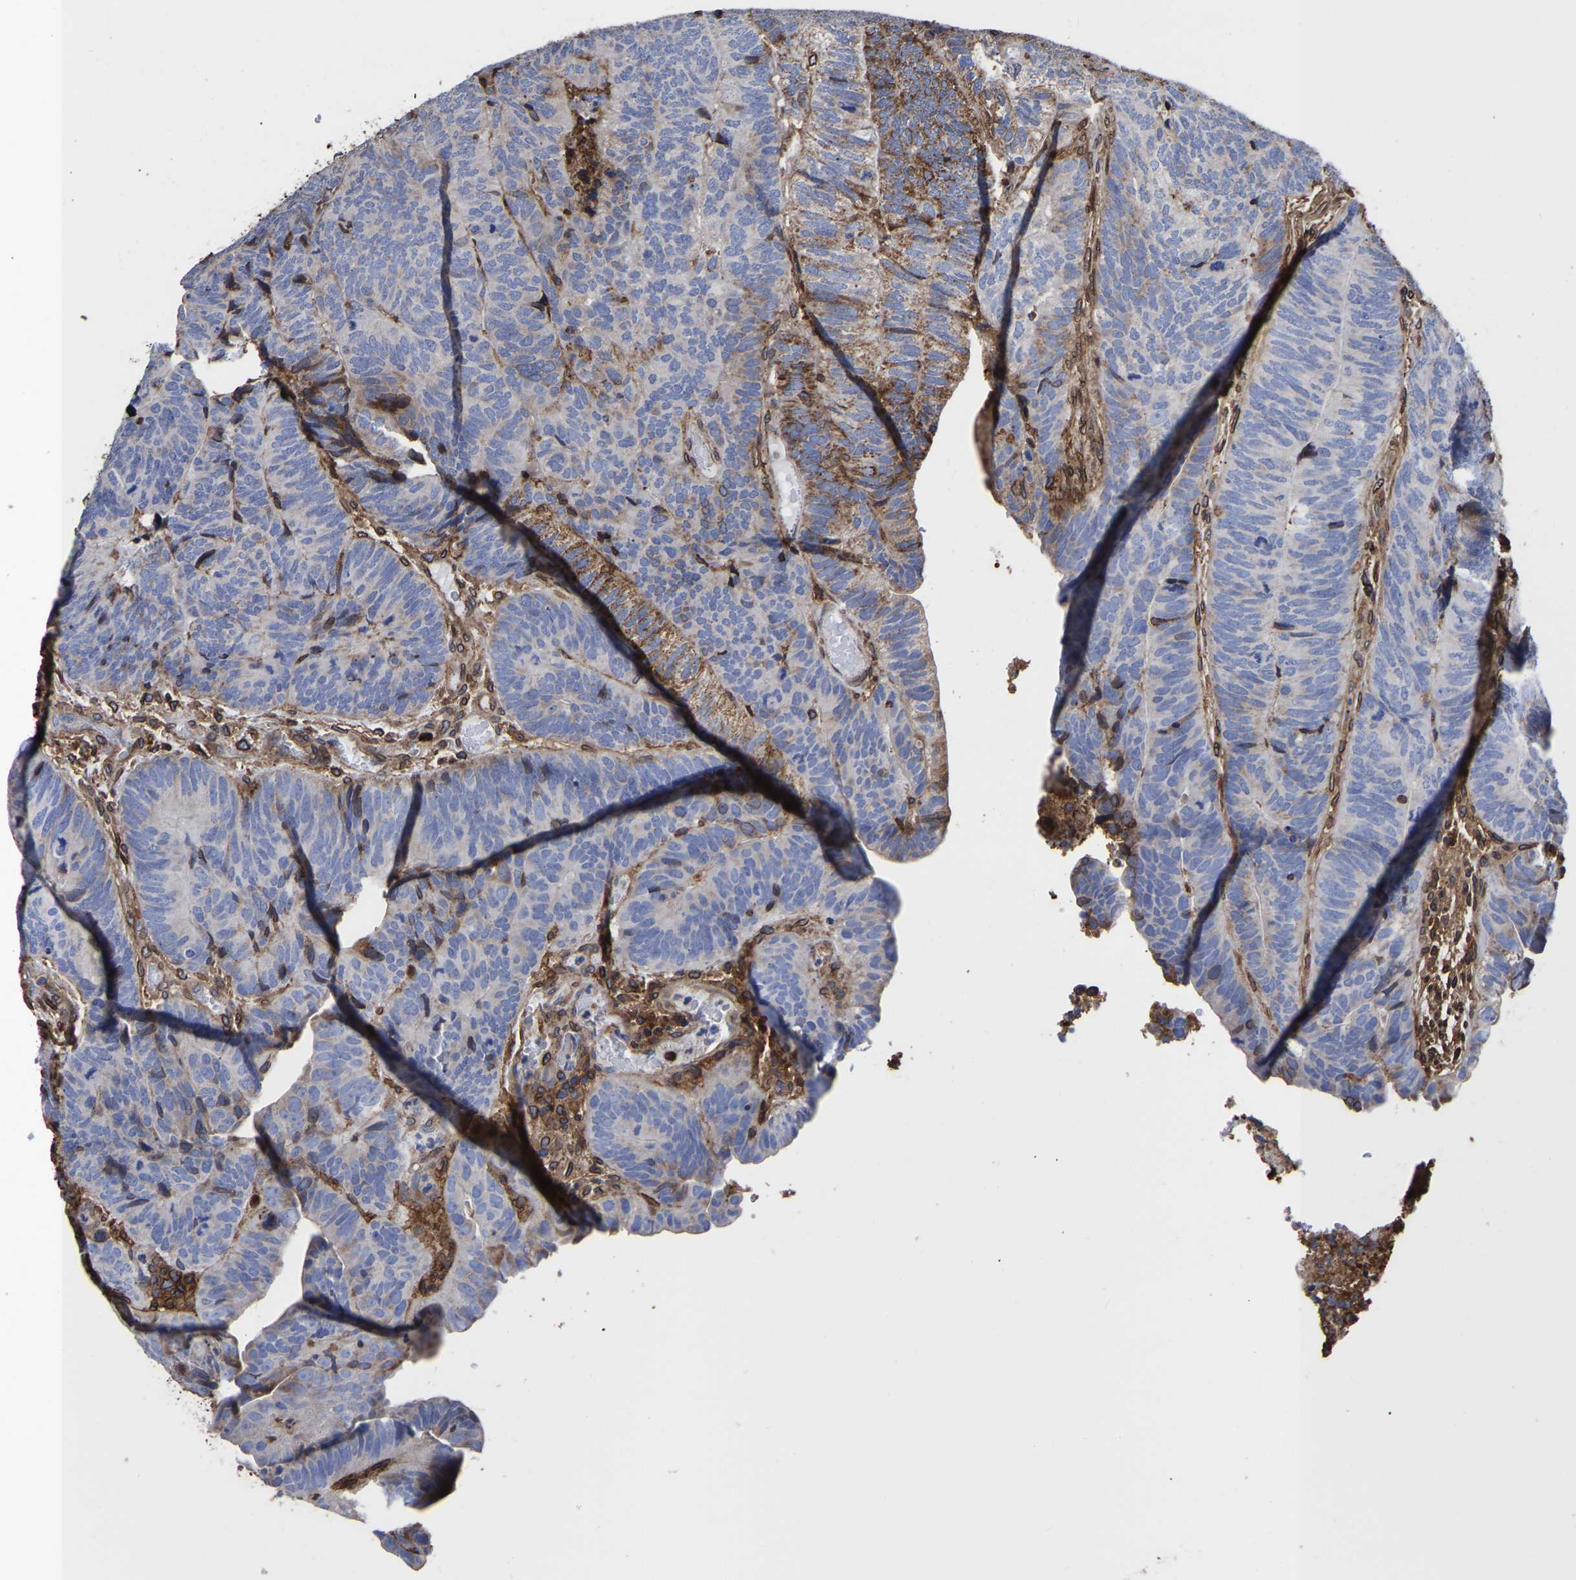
{"staining": {"intensity": "negative", "quantity": "none", "location": "none"}, "tissue": "colorectal cancer", "cell_type": "Tumor cells", "image_type": "cancer", "snomed": [{"axis": "morphology", "description": "Adenocarcinoma, NOS"}, {"axis": "topography", "description": "Colon"}], "caption": "The IHC histopathology image has no significant positivity in tumor cells of colorectal cancer tissue.", "gene": "LIF", "patient": {"sex": "female", "age": 67}}